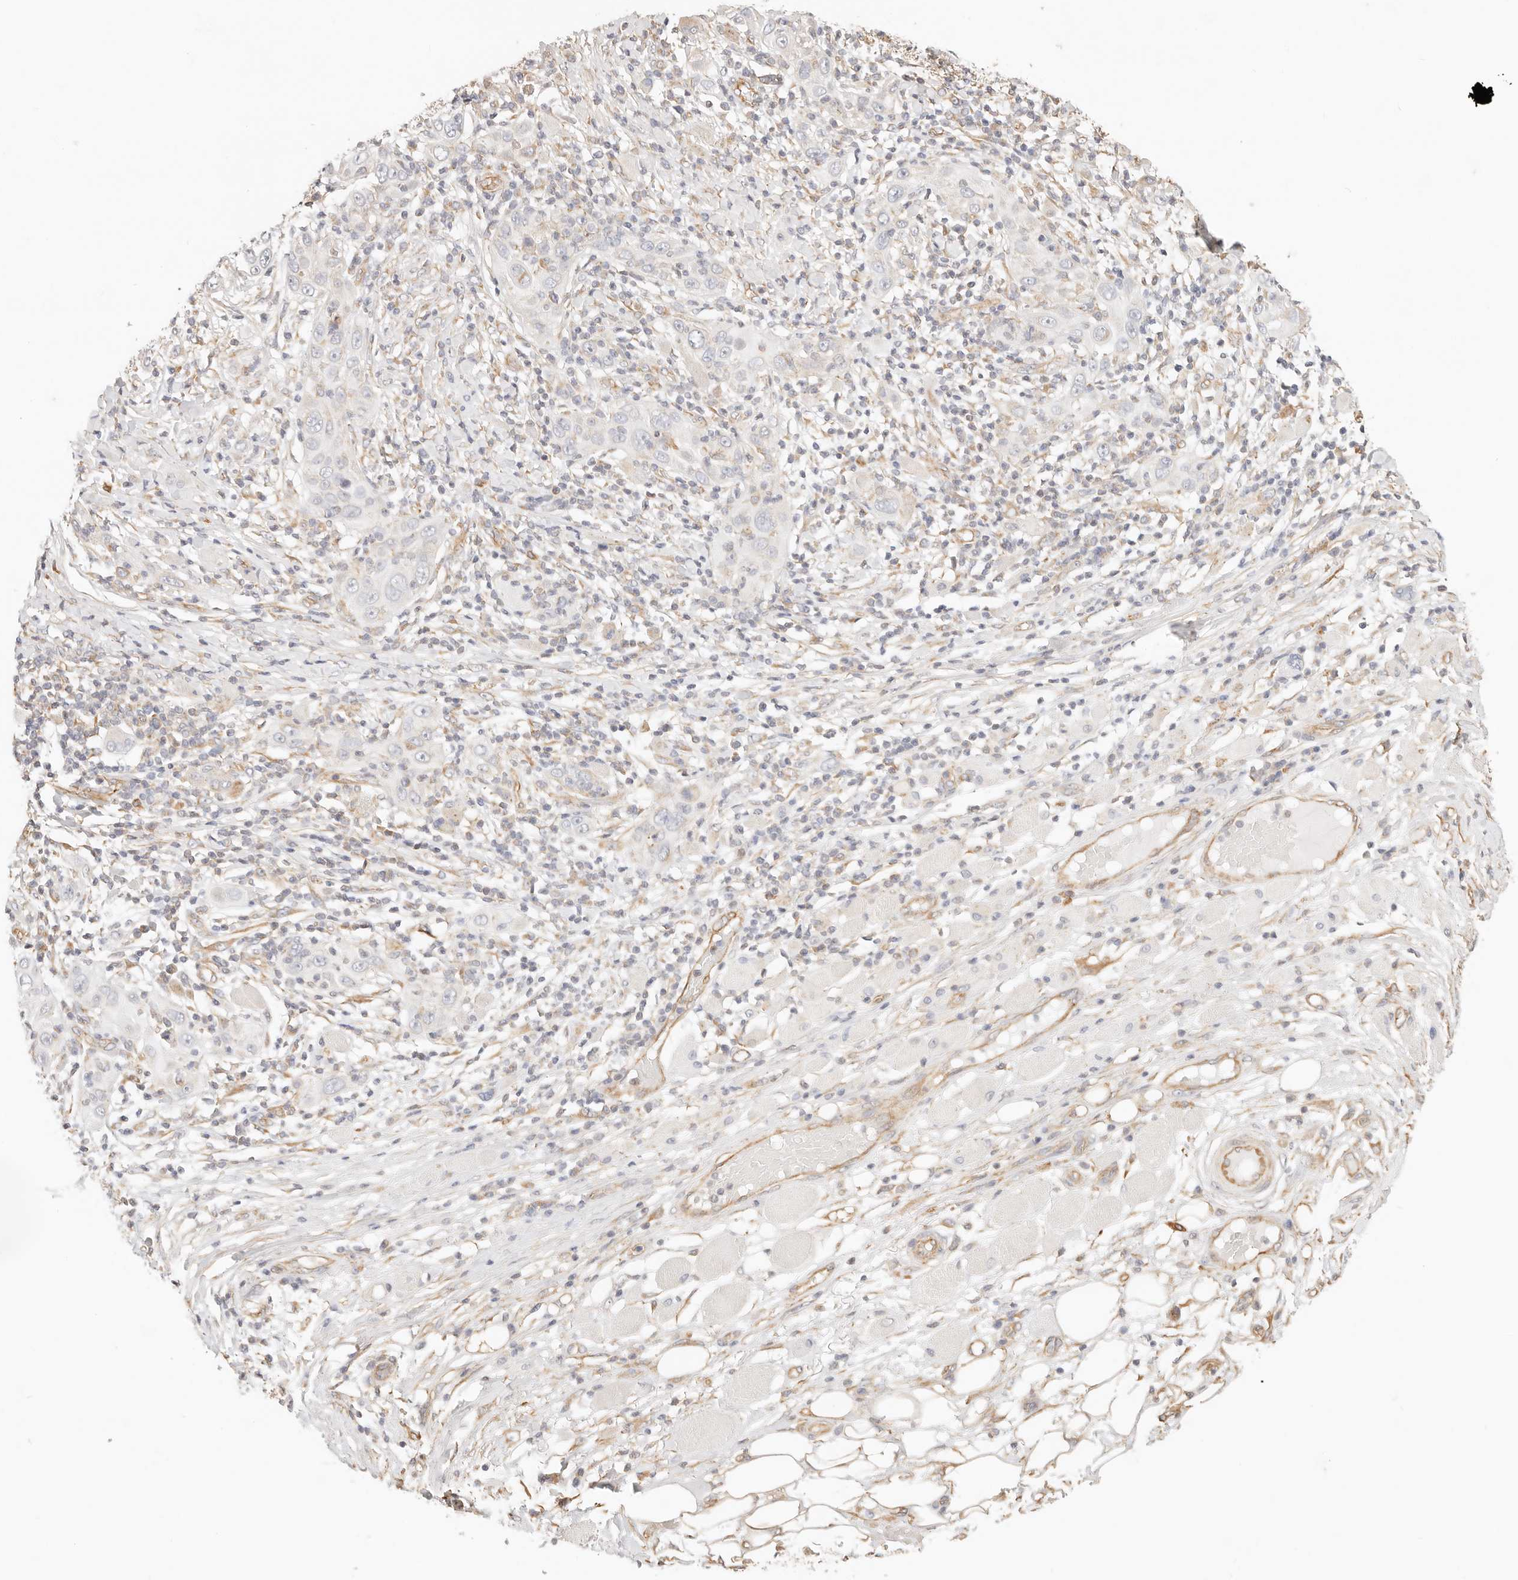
{"staining": {"intensity": "negative", "quantity": "none", "location": "none"}, "tissue": "skin cancer", "cell_type": "Tumor cells", "image_type": "cancer", "snomed": [{"axis": "morphology", "description": "Squamous cell carcinoma, NOS"}, {"axis": "topography", "description": "Skin"}], "caption": "Micrograph shows no protein expression in tumor cells of skin cancer (squamous cell carcinoma) tissue.", "gene": "ZC3H11A", "patient": {"sex": "female", "age": 88}}